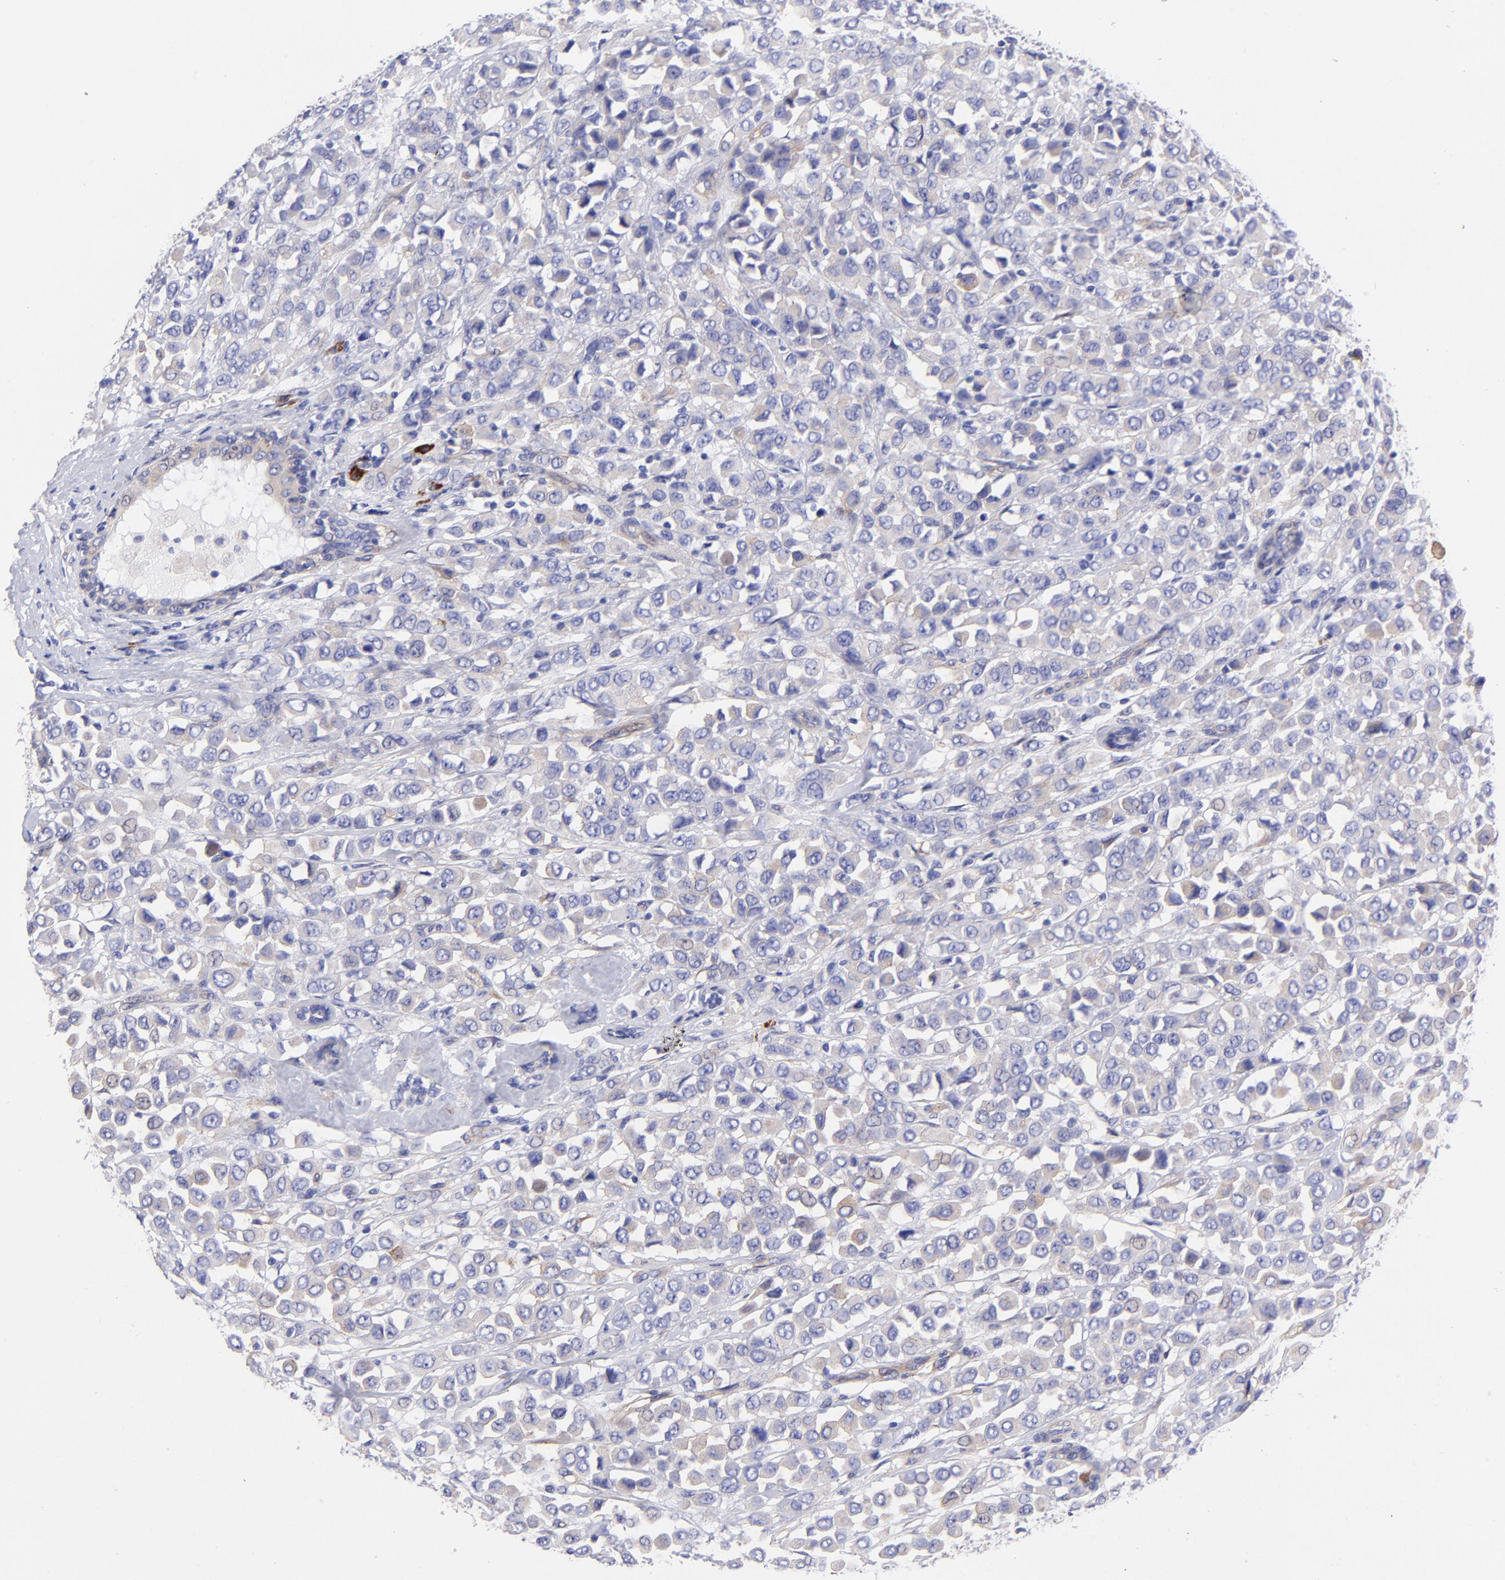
{"staining": {"intensity": "moderate", "quantity": "25%-75%", "location": "cytoplasmic/membranous"}, "tissue": "breast cancer", "cell_type": "Tumor cells", "image_type": "cancer", "snomed": [{"axis": "morphology", "description": "Duct carcinoma"}, {"axis": "topography", "description": "Breast"}], "caption": "Breast invasive ductal carcinoma stained with immunohistochemistry (IHC) displays moderate cytoplasmic/membranous expression in about 25%-75% of tumor cells.", "gene": "PPFIBP1", "patient": {"sex": "female", "age": 61}}